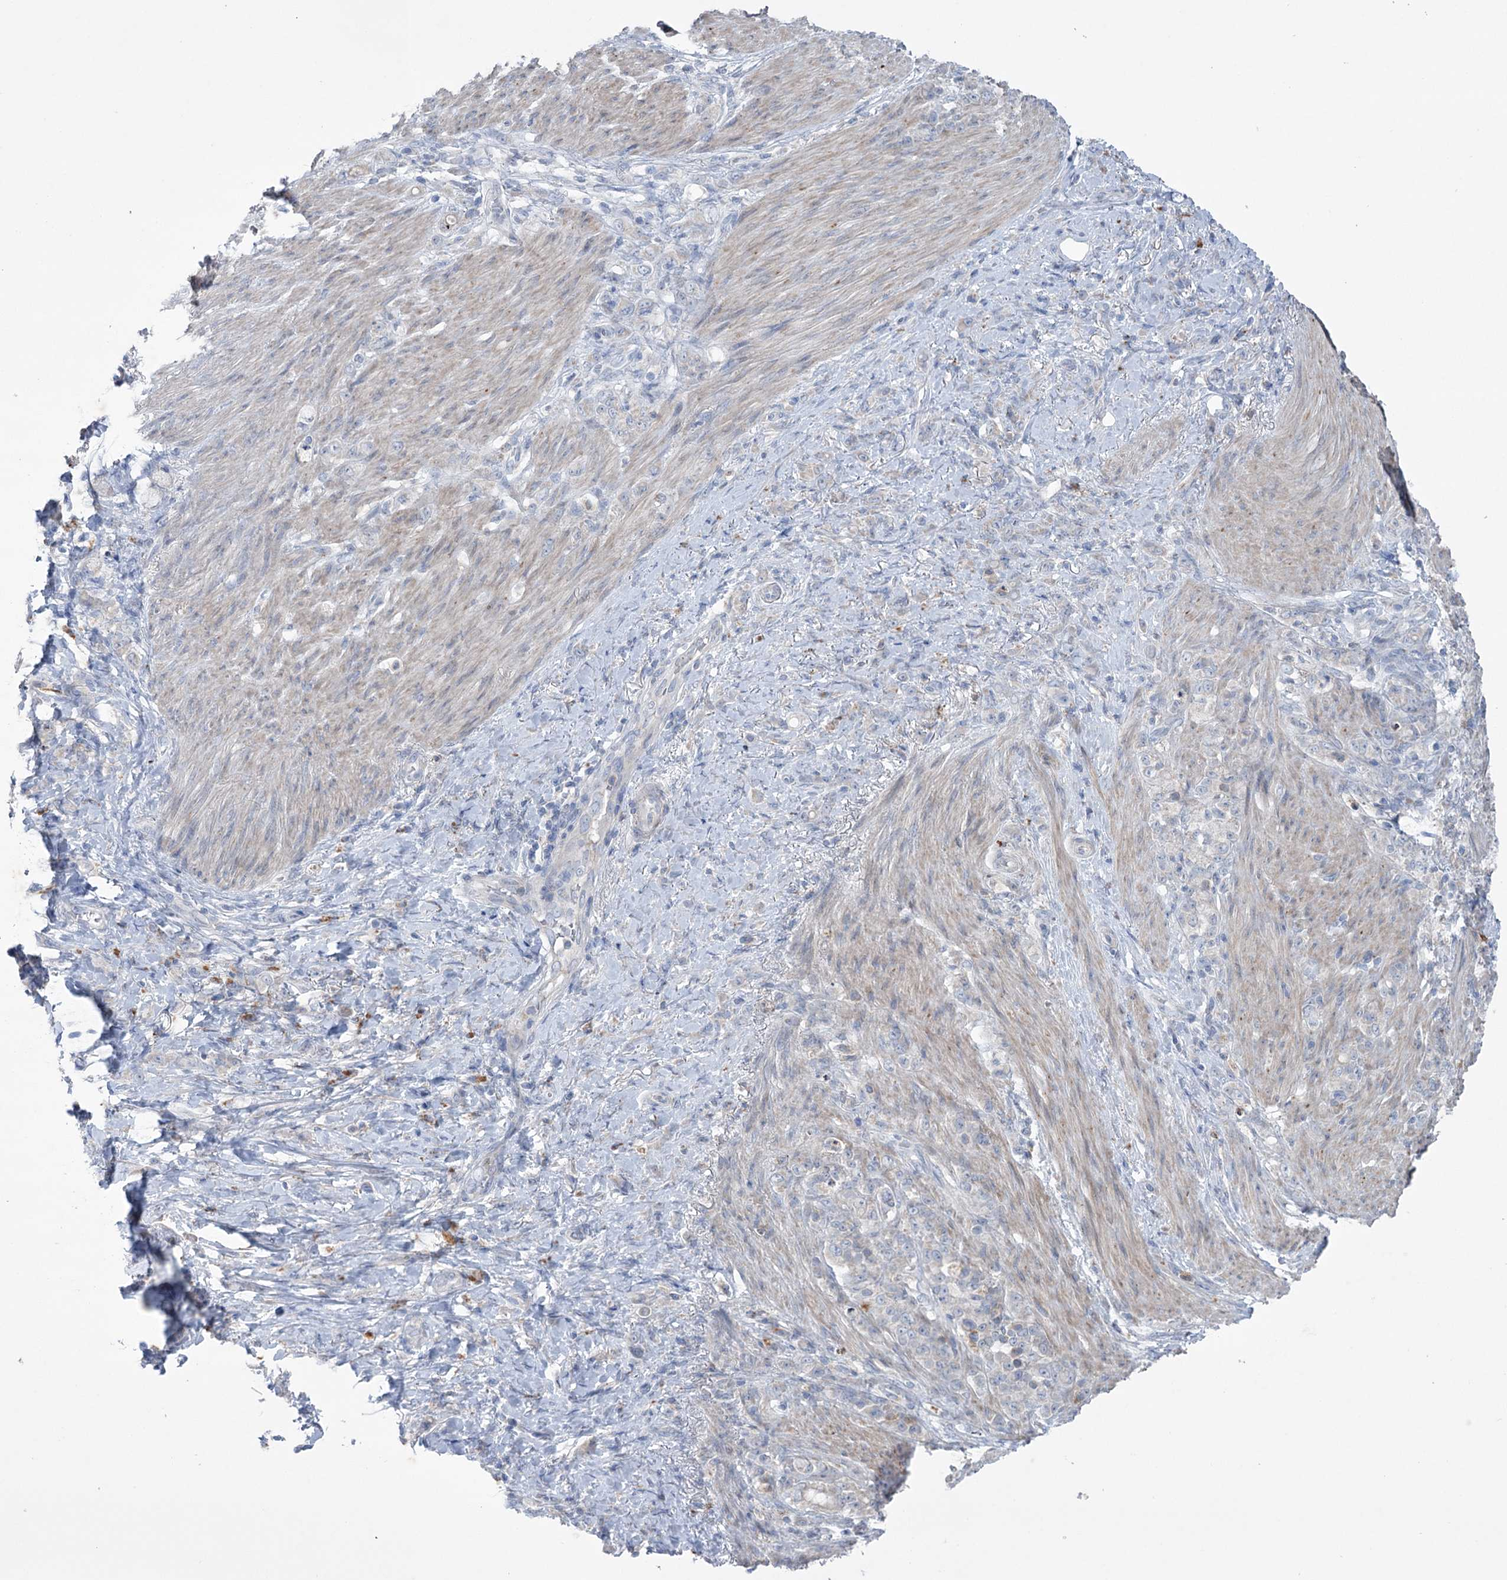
{"staining": {"intensity": "negative", "quantity": "none", "location": "none"}, "tissue": "stomach cancer", "cell_type": "Tumor cells", "image_type": "cancer", "snomed": [{"axis": "morphology", "description": "Adenocarcinoma, NOS"}, {"axis": "topography", "description": "Stomach"}], "caption": "This is a image of immunohistochemistry staining of stomach cancer (adenocarcinoma), which shows no staining in tumor cells.", "gene": "MTCH2", "patient": {"sex": "female", "age": 79}}